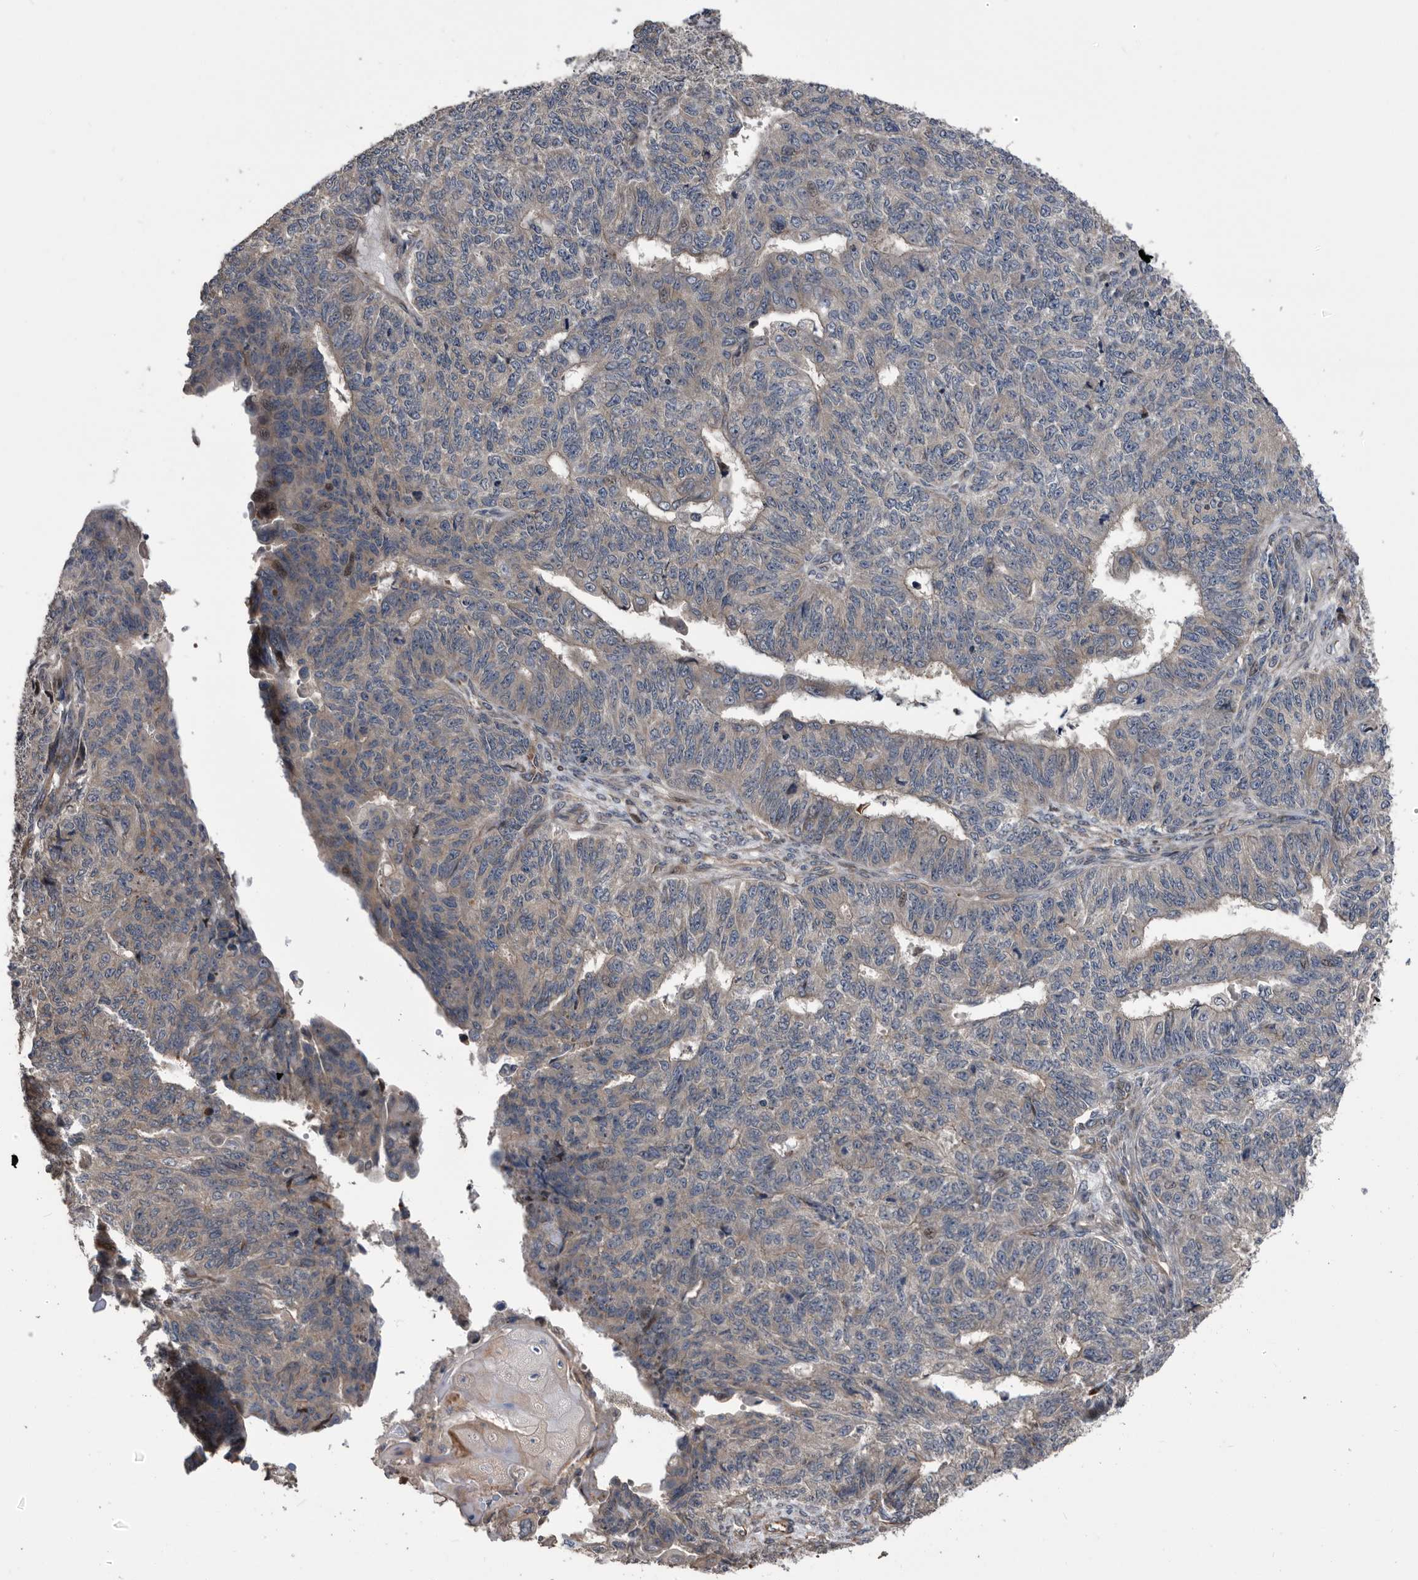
{"staining": {"intensity": "negative", "quantity": "none", "location": "none"}, "tissue": "endometrial cancer", "cell_type": "Tumor cells", "image_type": "cancer", "snomed": [{"axis": "morphology", "description": "Adenocarcinoma, NOS"}, {"axis": "topography", "description": "Endometrium"}], "caption": "DAB (3,3'-diaminobenzidine) immunohistochemical staining of endometrial adenocarcinoma exhibits no significant expression in tumor cells.", "gene": "SERINC2", "patient": {"sex": "female", "age": 32}}